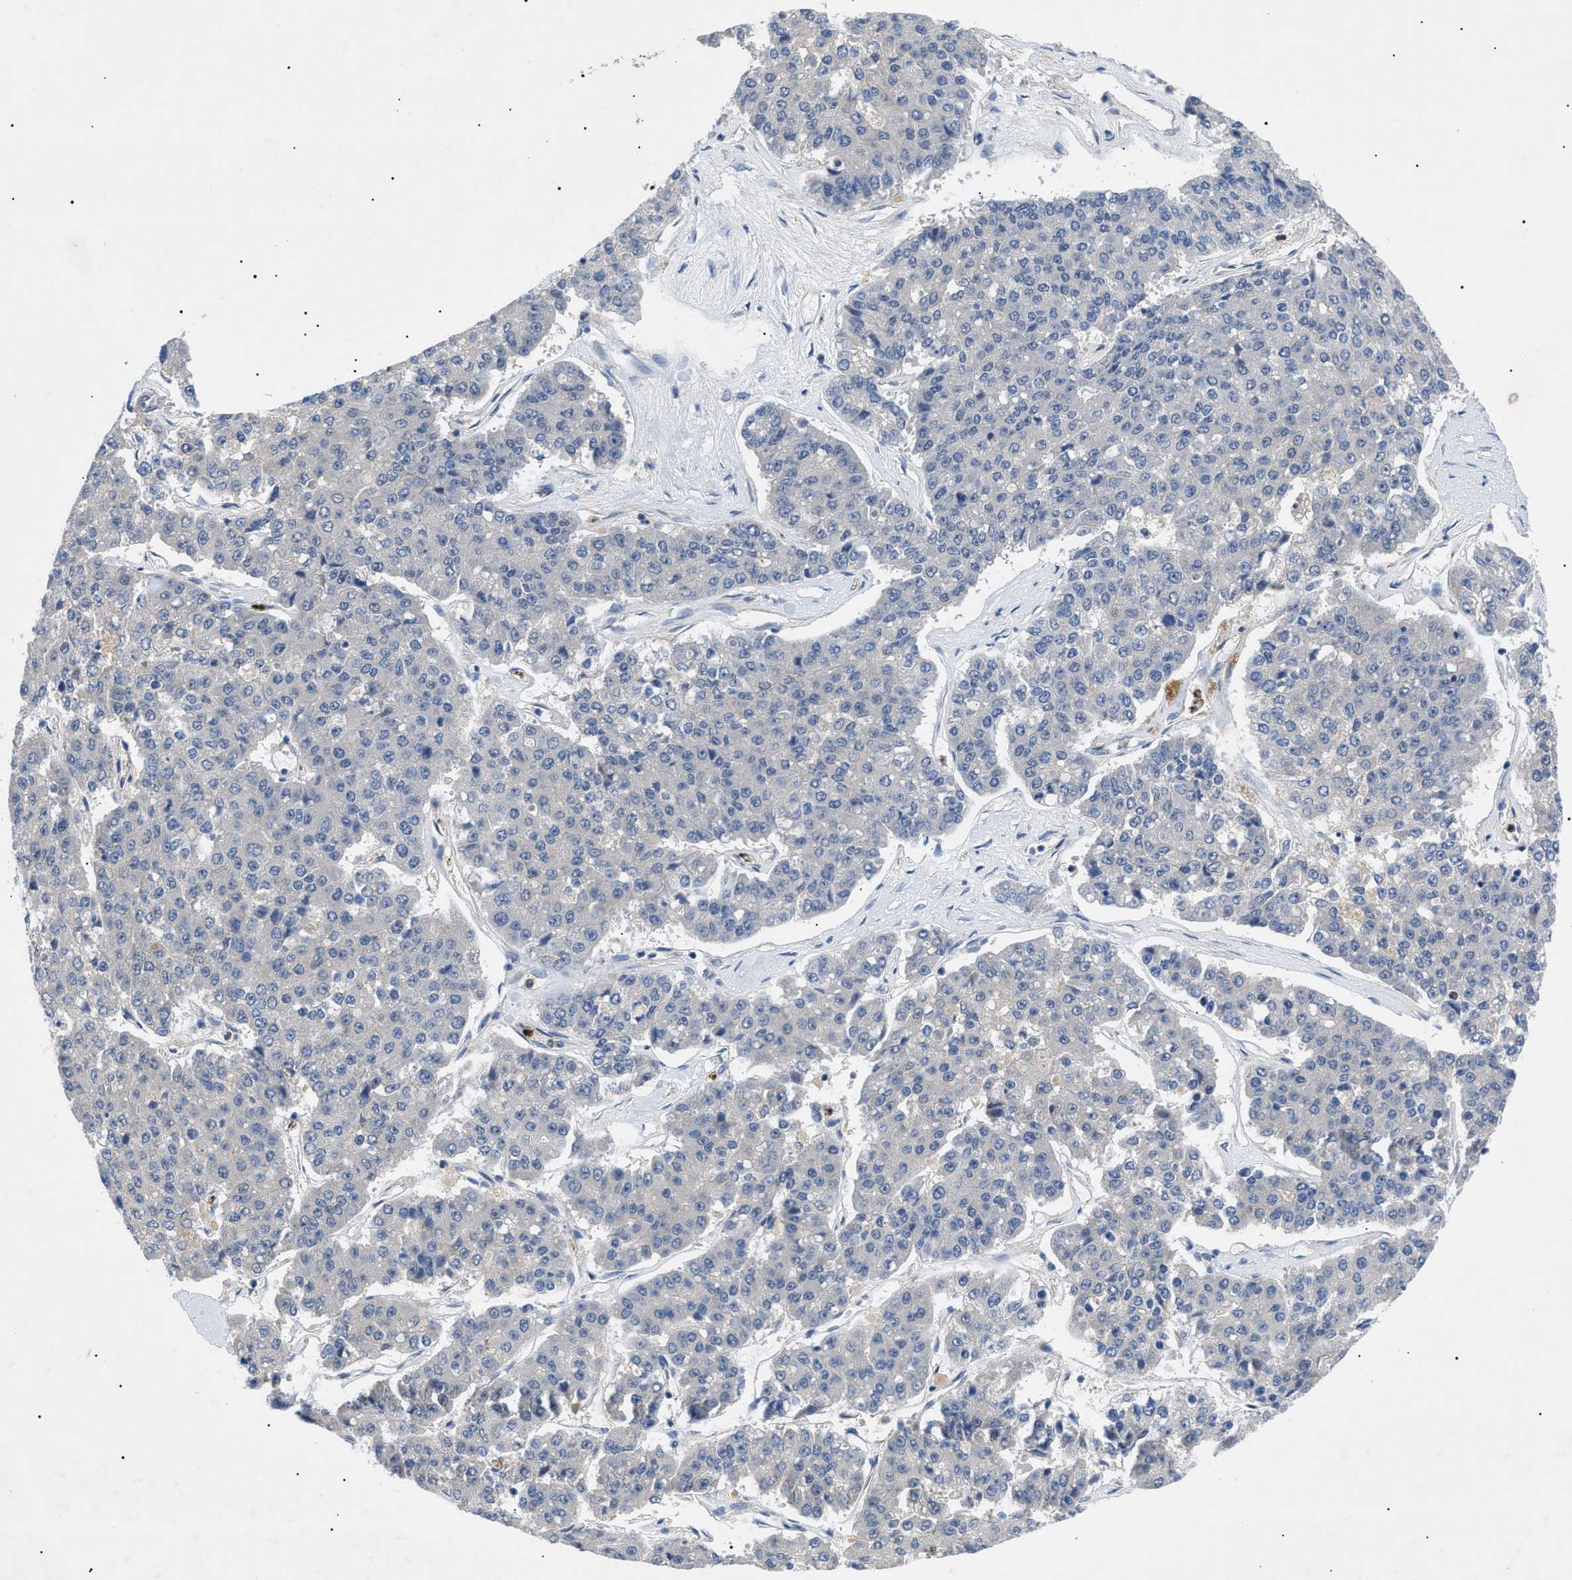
{"staining": {"intensity": "negative", "quantity": "none", "location": "none"}, "tissue": "pancreatic cancer", "cell_type": "Tumor cells", "image_type": "cancer", "snomed": [{"axis": "morphology", "description": "Adenocarcinoma, NOS"}, {"axis": "topography", "description": "Pancreas"}], "caption": "A micrograph of human adenocarcinoma (pancreatic) is negative for staining in tumor cells.", "gene": "RIPK1", "patient": {"sex": "male", "age": 50}}